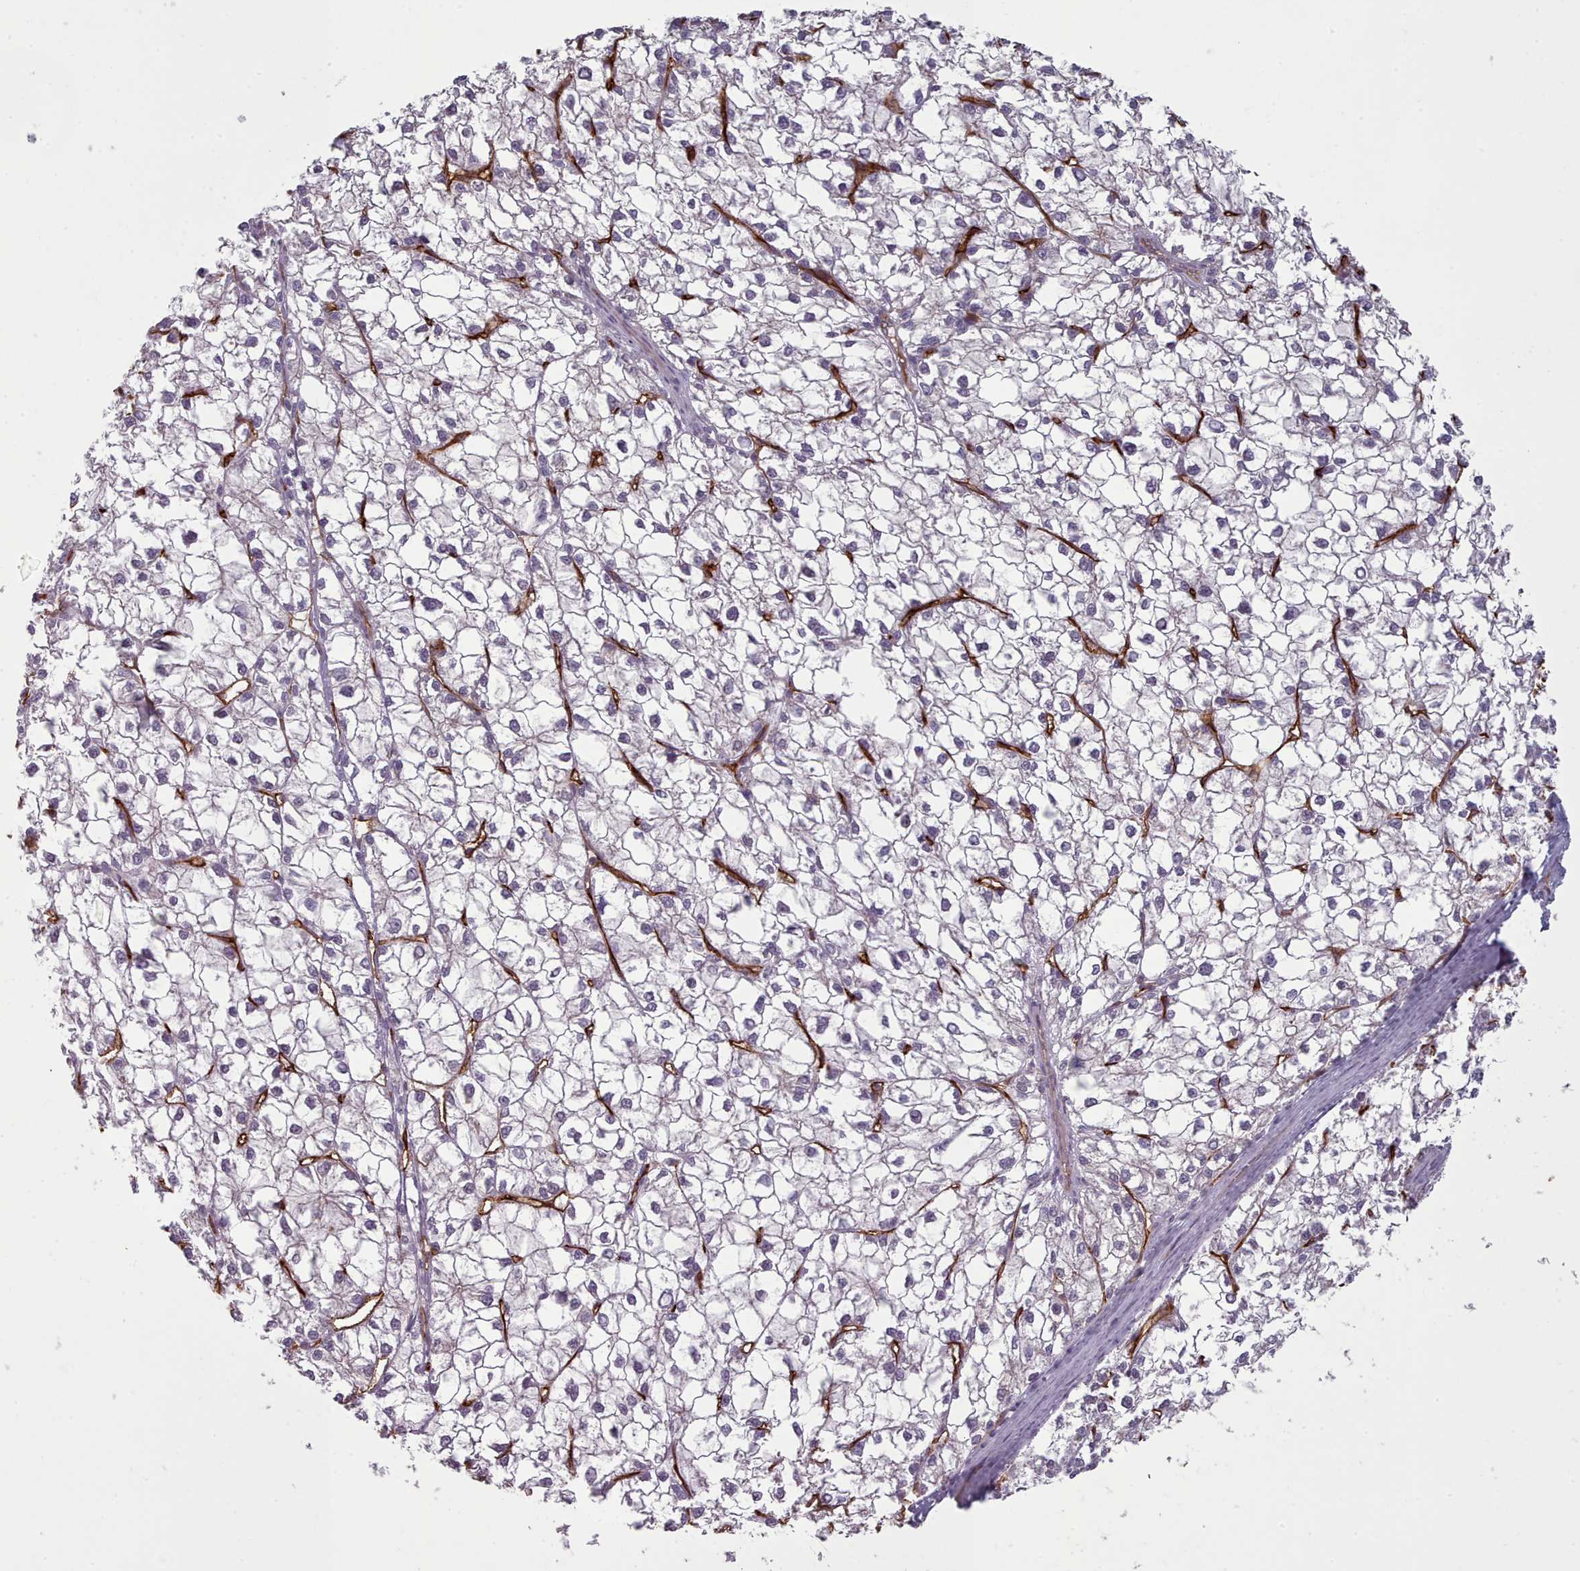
{"staining": {"intensity": "negative", "quantity": "none", "location": "none"}, "tissue": "liver cancer", "cell_type": "Tumor cells", "image_type": "cancer", "snomed": [{"axis": "morphology", "description": "Carcinoma, Hepatocellular, NOS"}, {"axis": "topography", "description": "Liver"}], "caption": "Immunohistochemical staining of human liver cancer (hepatocellular carcinoma) demonstrates no significant staining in tumor cells. (Stains: DAB (3,3'-diaminobenzidine) IHC with hematoxylin counter stain, Microscopy: brightfield microscopy at high magnification).", "gene": "CD300LF", "patient": {"sex": "female", "age": 43}}